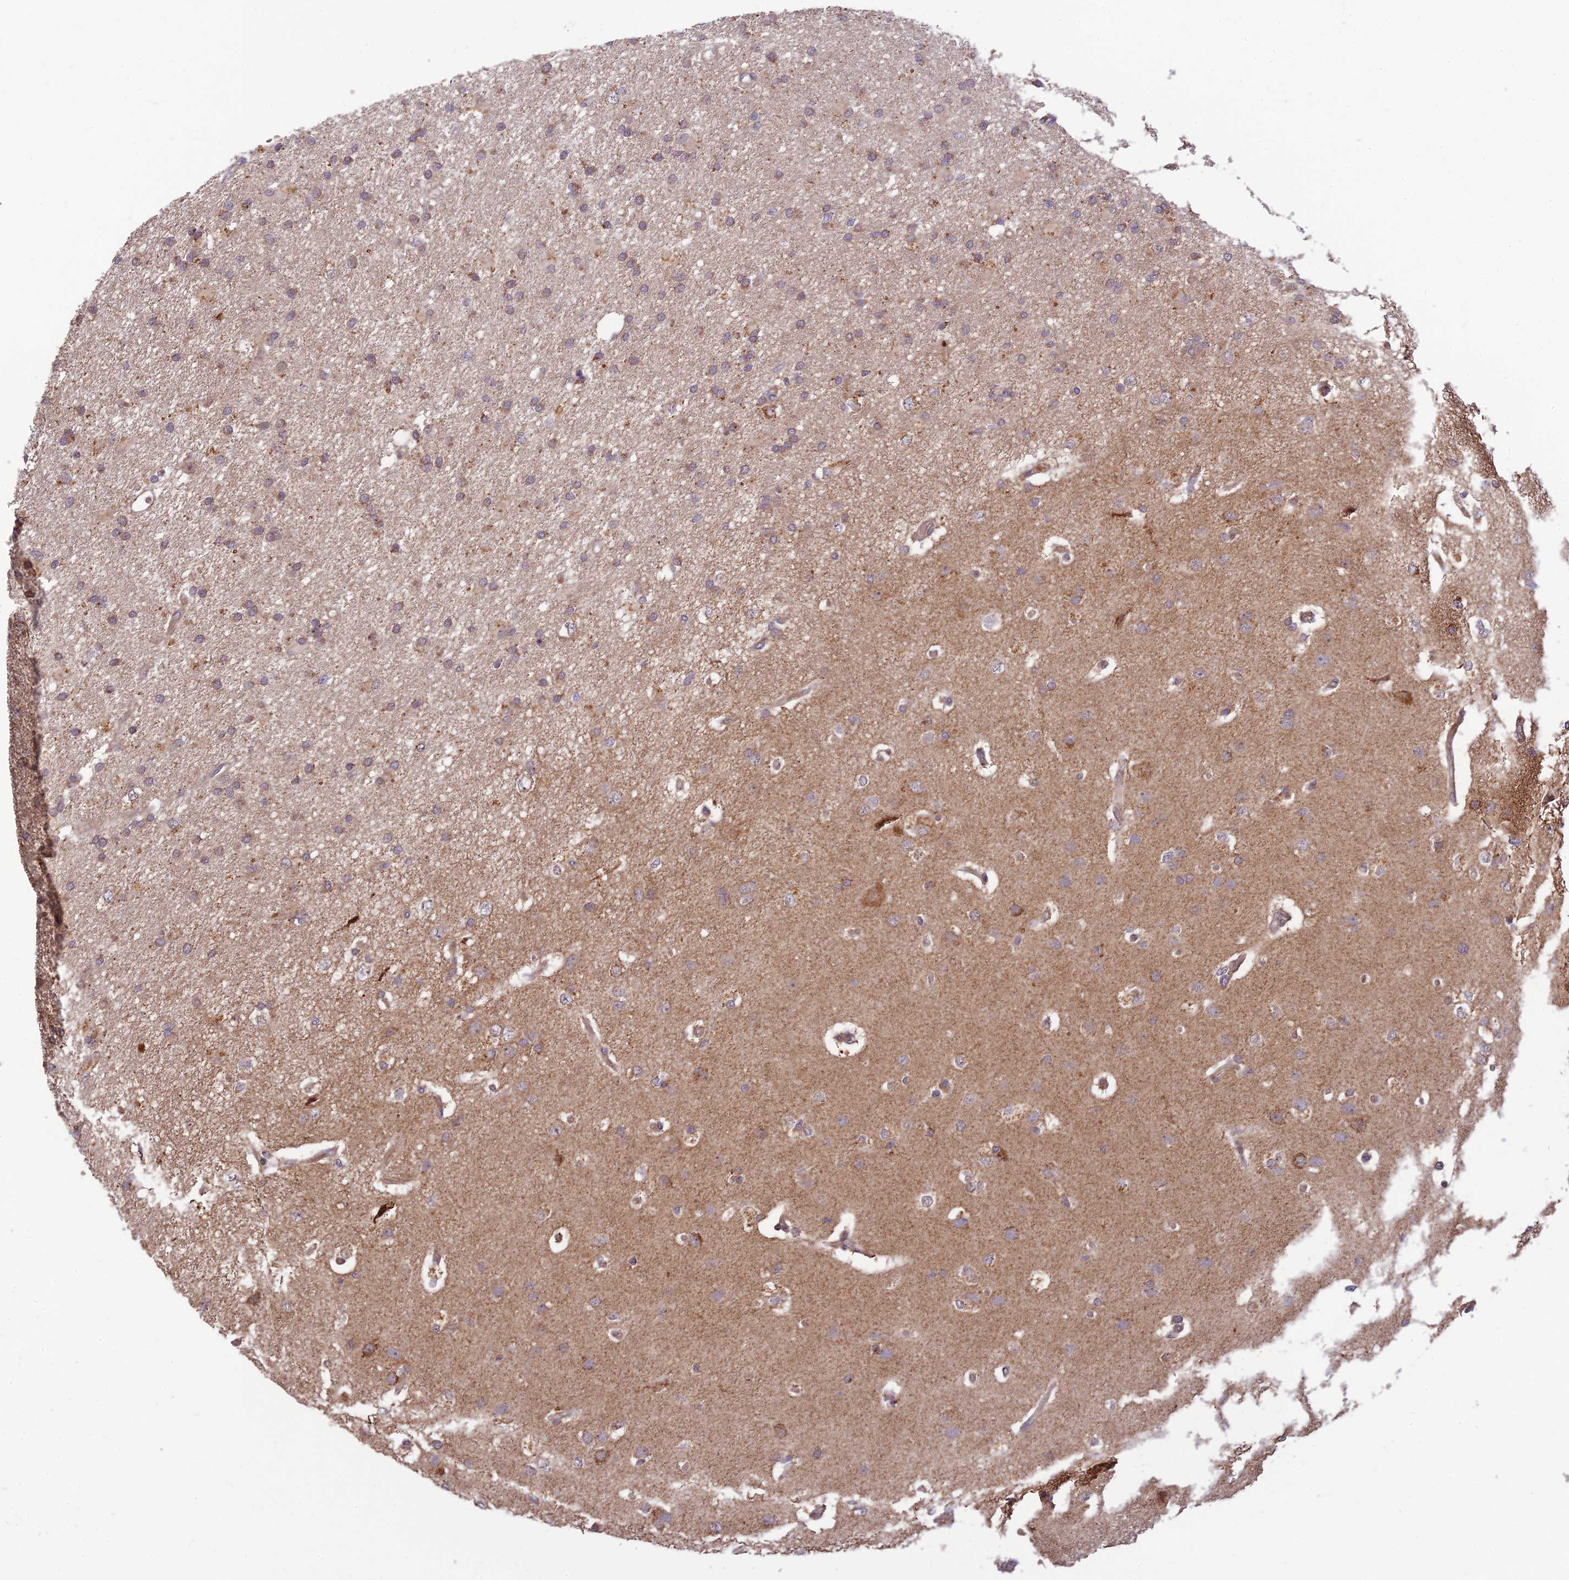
{"staining": {"intensity": "negative", "quantity": "none", "location": "none"}, "tissue": "glioma", "cell_type": "Tumor cells", "image_type": "cancer", "snomed": [{"axis": "morphology", "description": "Glioma, malignant, High grade"}, {"axis": "topography", "description": "Brain"}], "caption": "A high-resolution photomicrograph shows IHC staining of glioma, which exhibits no significant positivity in tumor cells.", "gene": "ASPDH", "patient": {"sex": "male", "age": 77}}